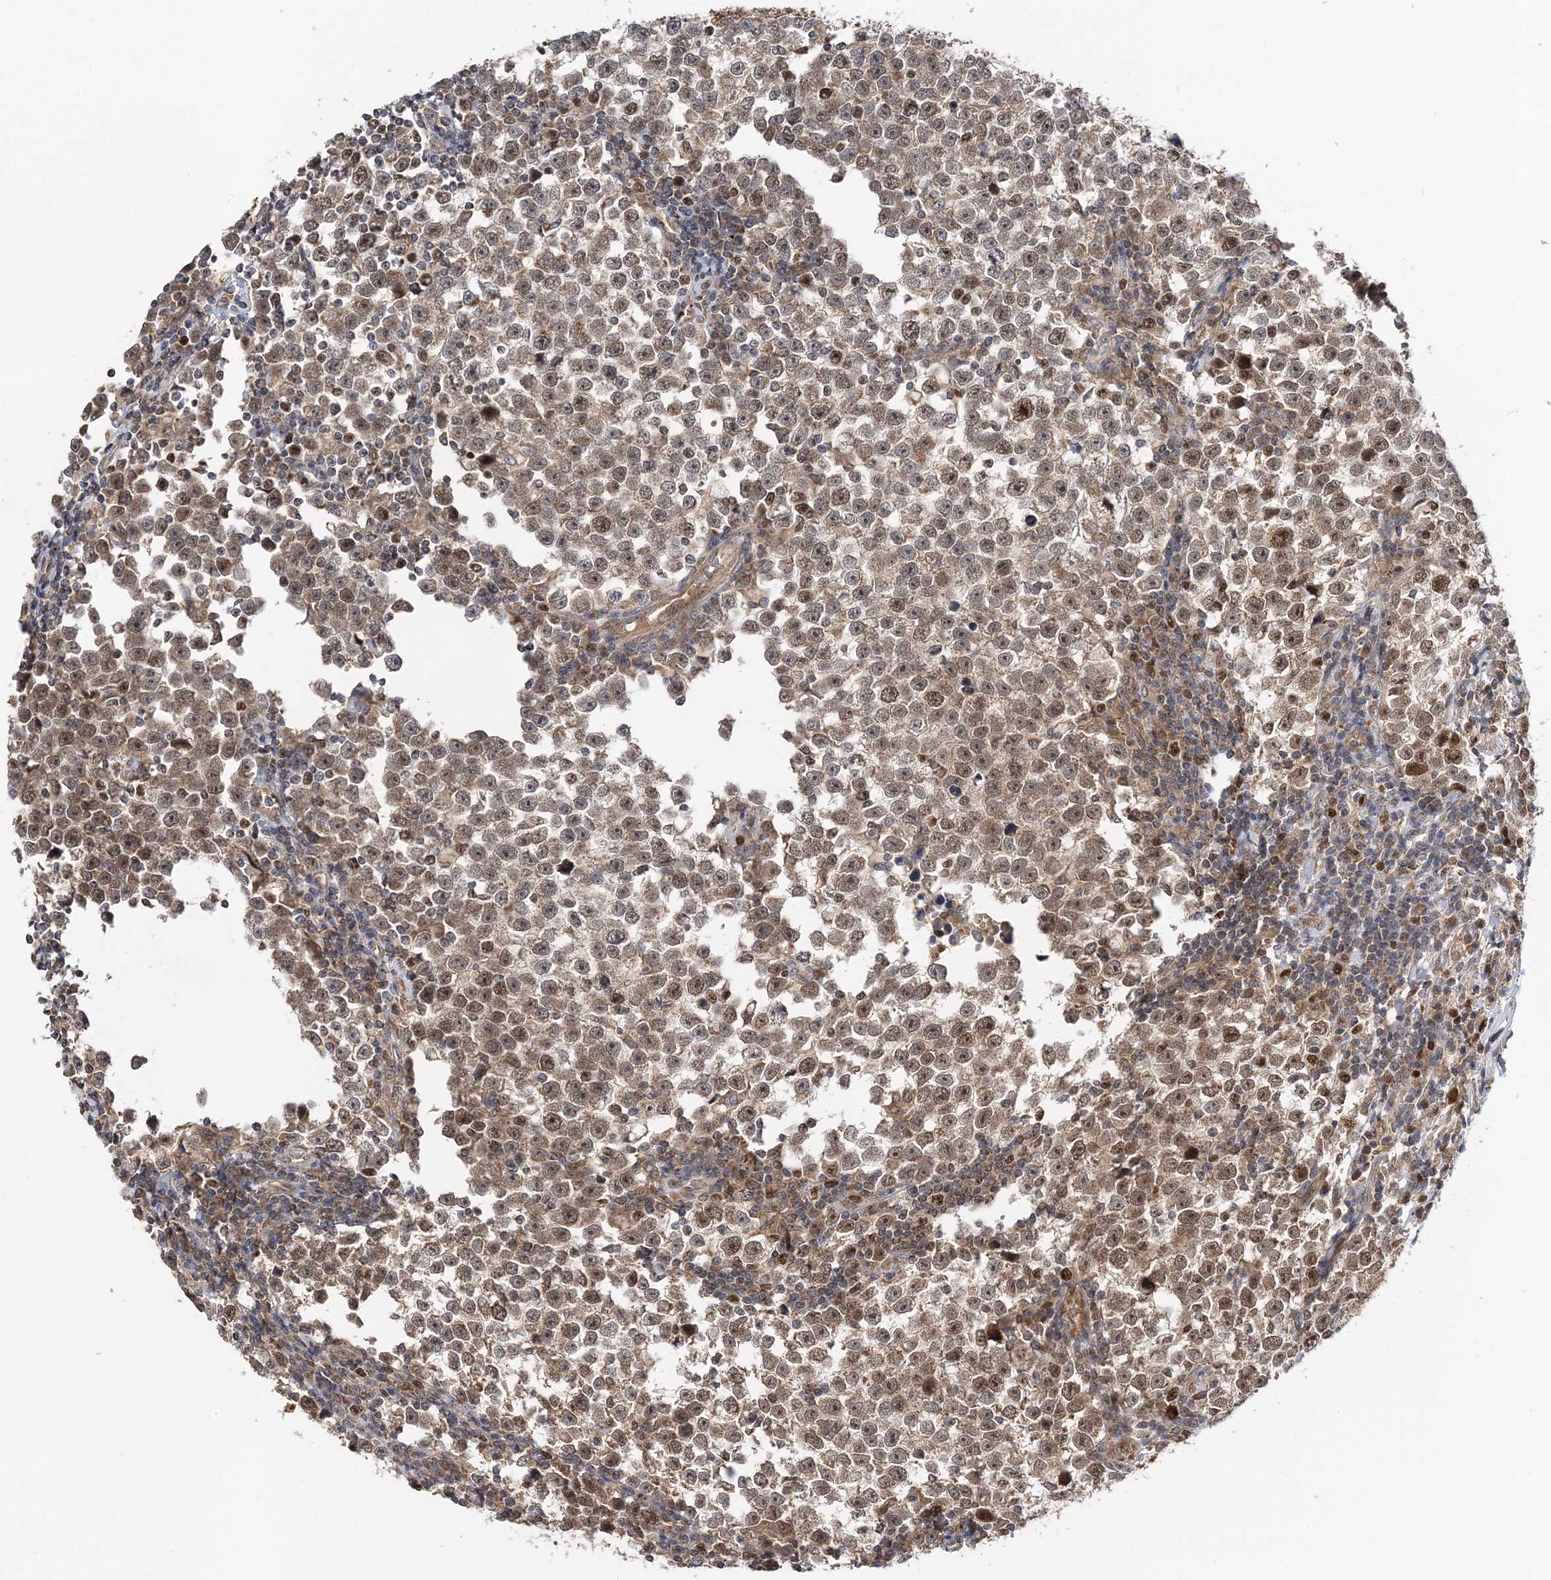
{"staining": {"intensity": "moderate", "quantity": "25%-75%", "location": "cytoplasmic/membranous,nuclear"}, "tissue": "testis cancer", "cell_type": "Tumor cells", "image_type": "cancer", "snomed": [{"axis": "morphology", "description": "Normal tissue, NOS"}, {"axis": "morphology", "description": "Seminoma, NOS"}, {"axis": "topography", "description": "Testis"}], "caption": "An immunohistochemistry (IHC) micrograph of tumor tissue is shown. Protein staining in brown highlights moderate cytoplasmic/membranous and nuclear positivity in testis cancer within tumor cells.", "gene": "KIF4A", "patient": {"sex": "male", "age": 43}}